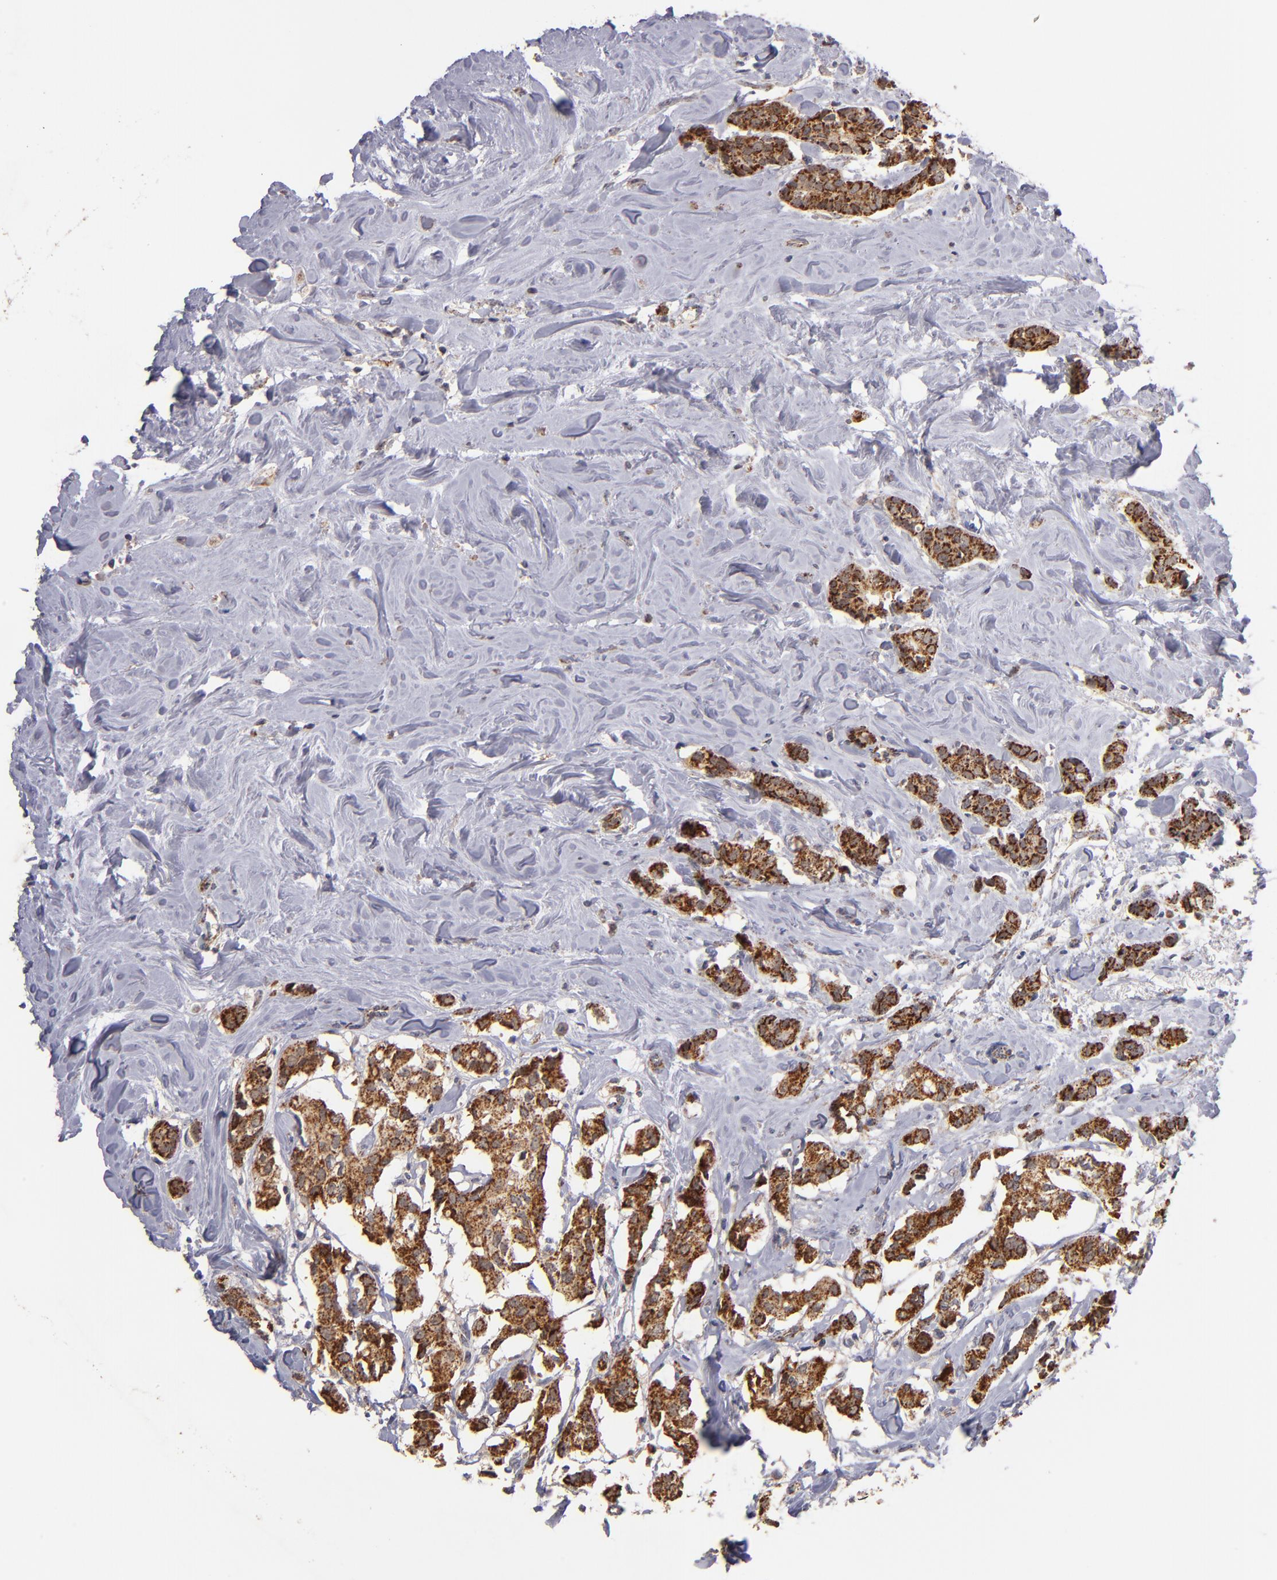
{"staining": {"intensity": "strong", "quantity": ">75%", "location": "cytoplasmic/membranous"}, "tissue": "breast cancer", "cell_type": "Tumor cells", "image_type": "cancer", "snomed": [{"axis": "morphology", "description": "Duct carcinoma"}, {"axis": "topography", "description": "Breast"}], "caption": "Approximately >75% of tumor cells in infiltrating ductal carcinoma (breast) demonstrate strong cytoplasmic/membranous protein expression as visualized by brown immunohistochemical staining.", "gene": "DIABLO", "patient": {"sex": "female", "age": 84}}